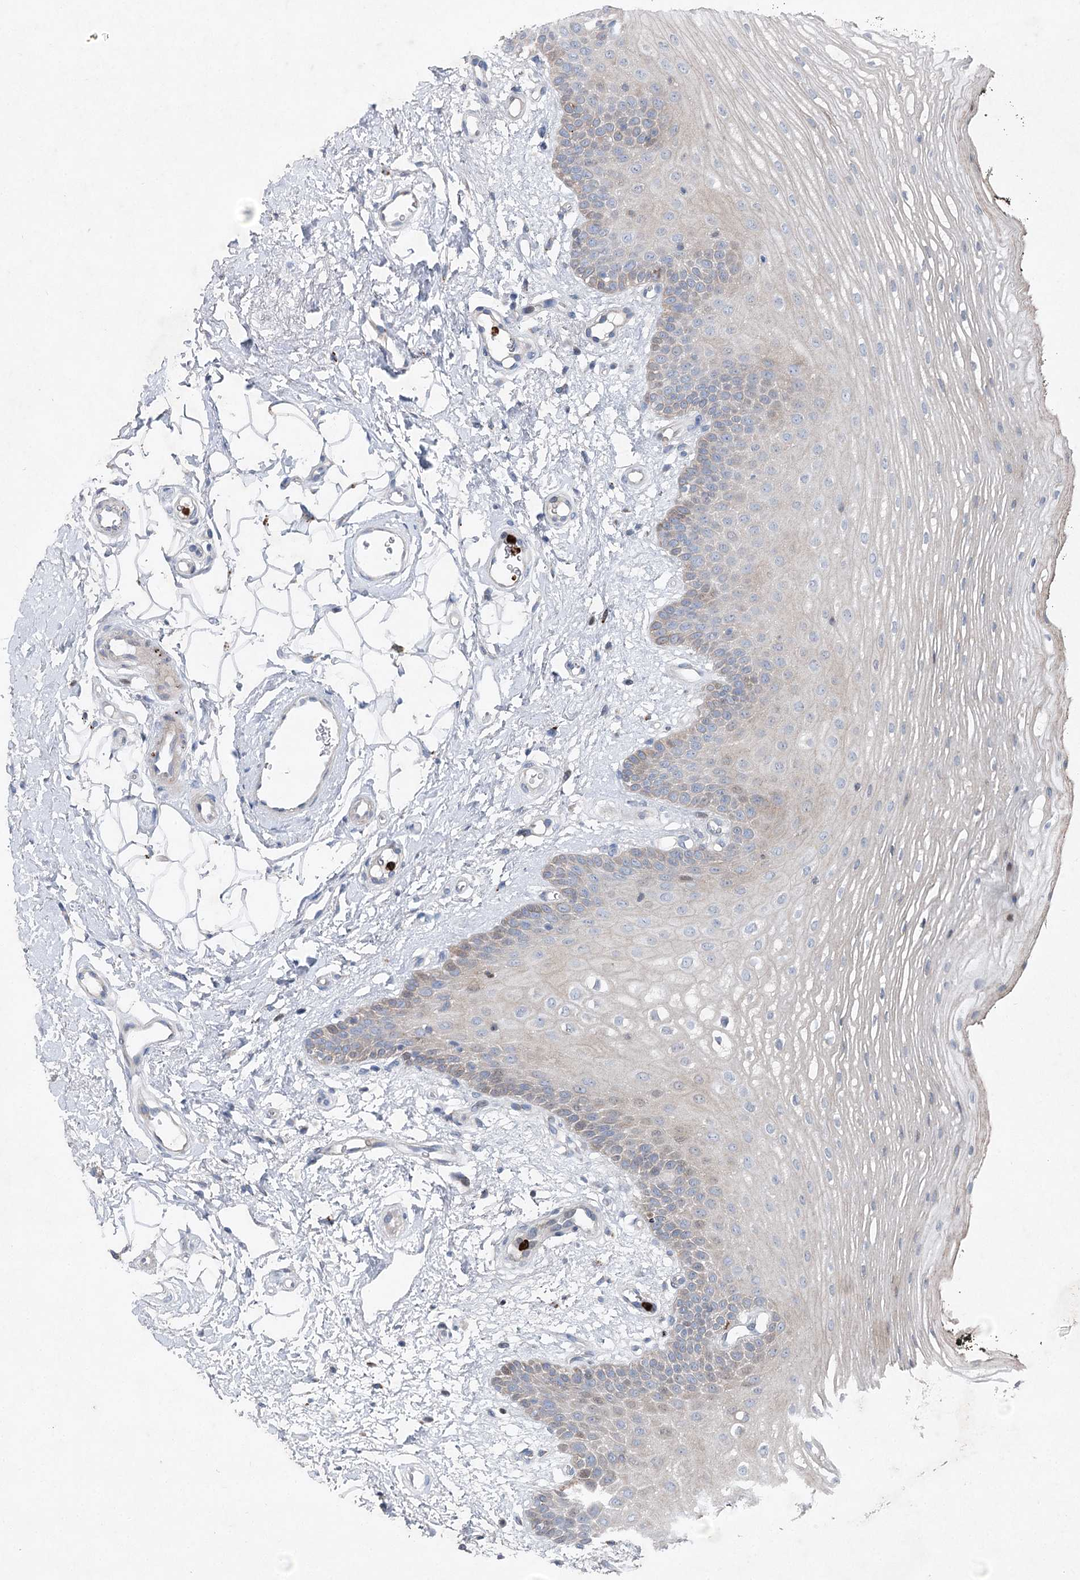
{"staining": {"intensity": "weak", "quantity": "<25%", "location": "cytoplasmic/membranous"}, "tissue": "oral mucosa", "cell_type": "Squamous epithelial cells", "image_type": "normal", "snomed": [{"axis": "morphology", "description": "No evidence of malignacy"}, {"axis": "topography", "description": "Oral tissue"}, {"axis": "topography", "description": "Head-Neck"}], "caption": "Squamous epithelial cells show no significant protein expression in benign oral mucosa. The staining is performed using DAB brown chromogen with nuclei counter-stained in using hematoxylin.", "gene": "ENSG00000285330", "patient": {"sex": "male", "age": 68}}